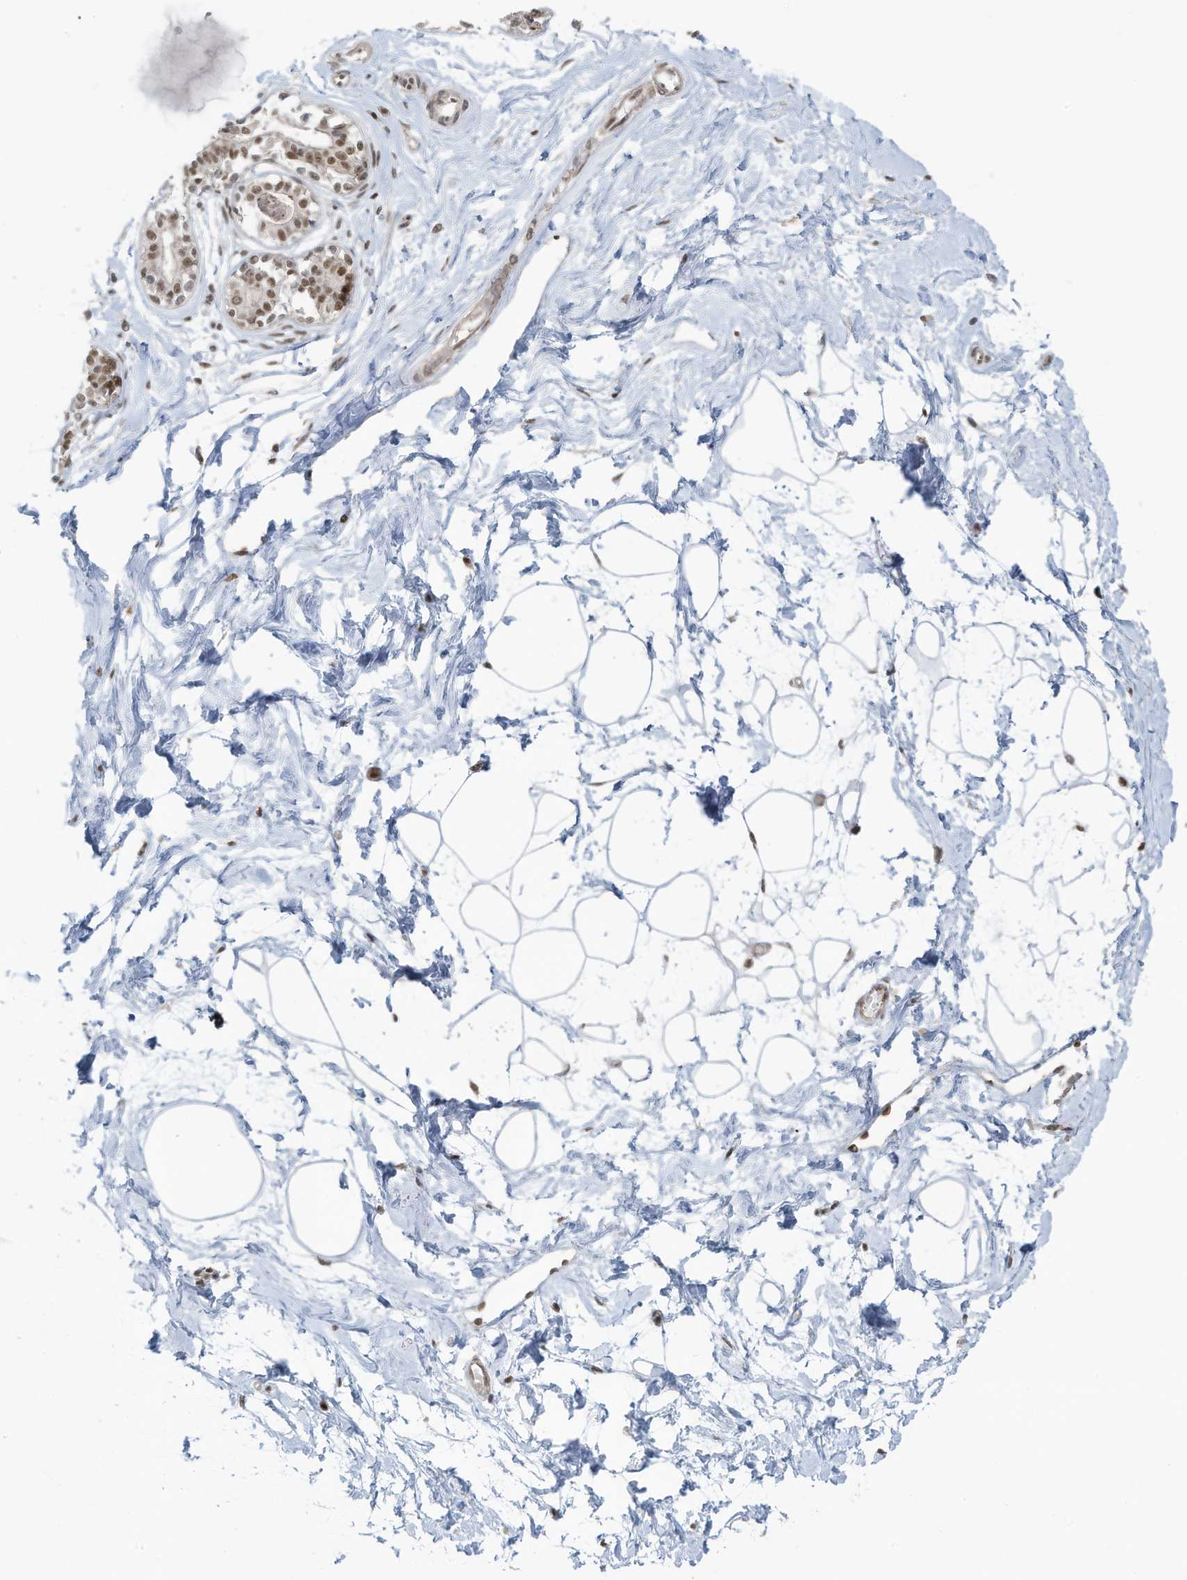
{"staining": {"intensity": "moderate", "quantity": ">75%", "location": "nuclear"}, "tissue": "breast", "cell_type": "Adipocytes", "image_type": "normal", "snomed": [{"axis": "morphology", "description": "Normal tissue, NOS"}, {"axis": "topography", "description": "Breast"}], "caption": "Adipocytes show medium levels of moderate nuclear staining in approximately >75% of cells in normal breast.", "gene": "DBR1", "patient": {"sex": "female", "age": 45}}